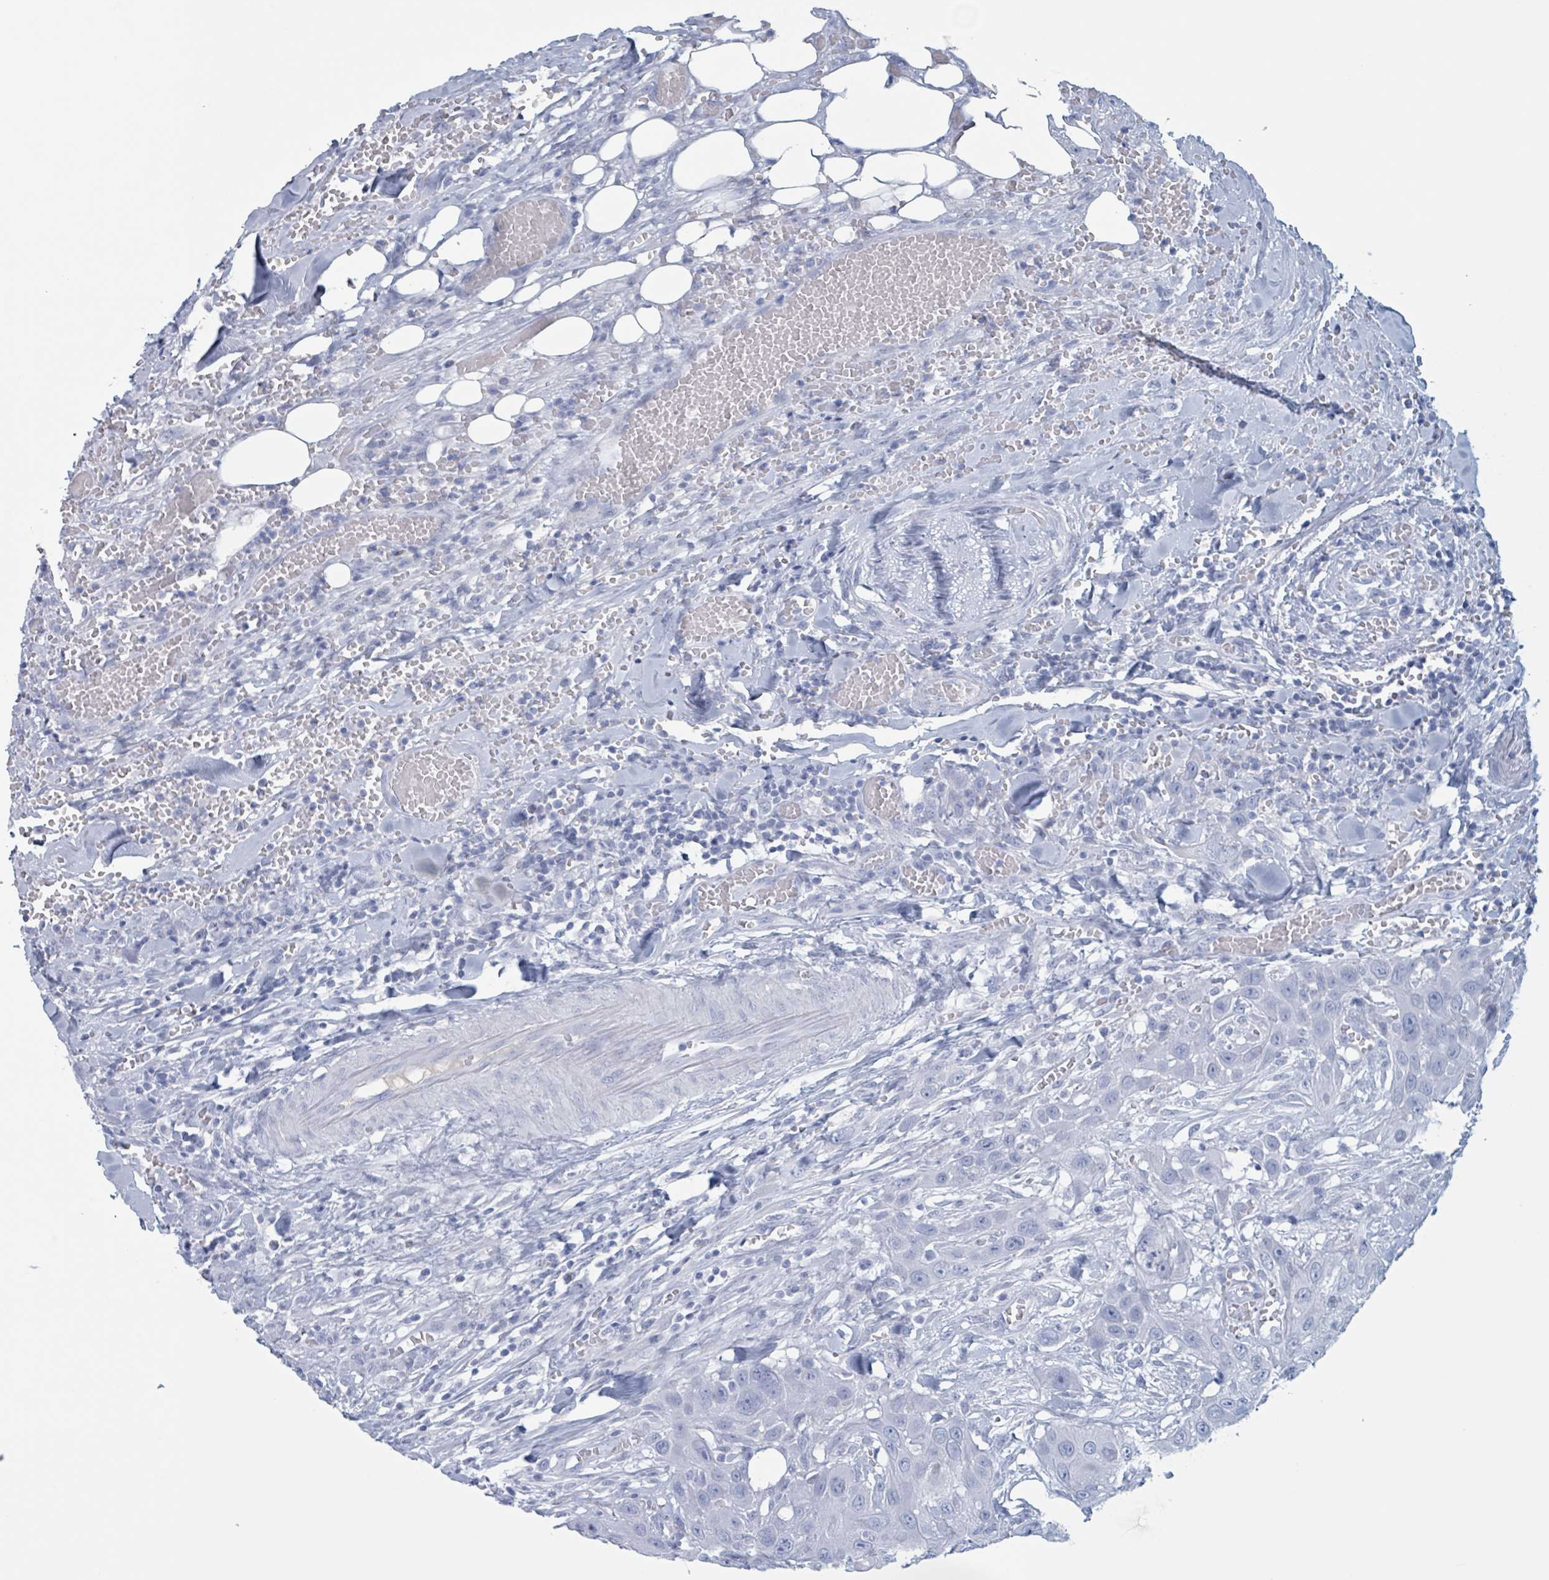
{"staining": {"intensity": "negative", "quantity": "none", "location": "none"}, "tissue": "head and neck cancer", "cell_type": "Tumor cells", "image_type": "cancer", "snomed": [{"axis": "morphology", "description": "Squamous cell carcinoma, NOS"}, {"axis": "topography", "description": "Head-Neck"}], "caption": "Protein analysis of head and neck cancer (squamous cell carcinoma) demonstrates no significant positivity in tumor cells.", "gene": "KLK4", "patient": {"sex": "male", "age": 81}}